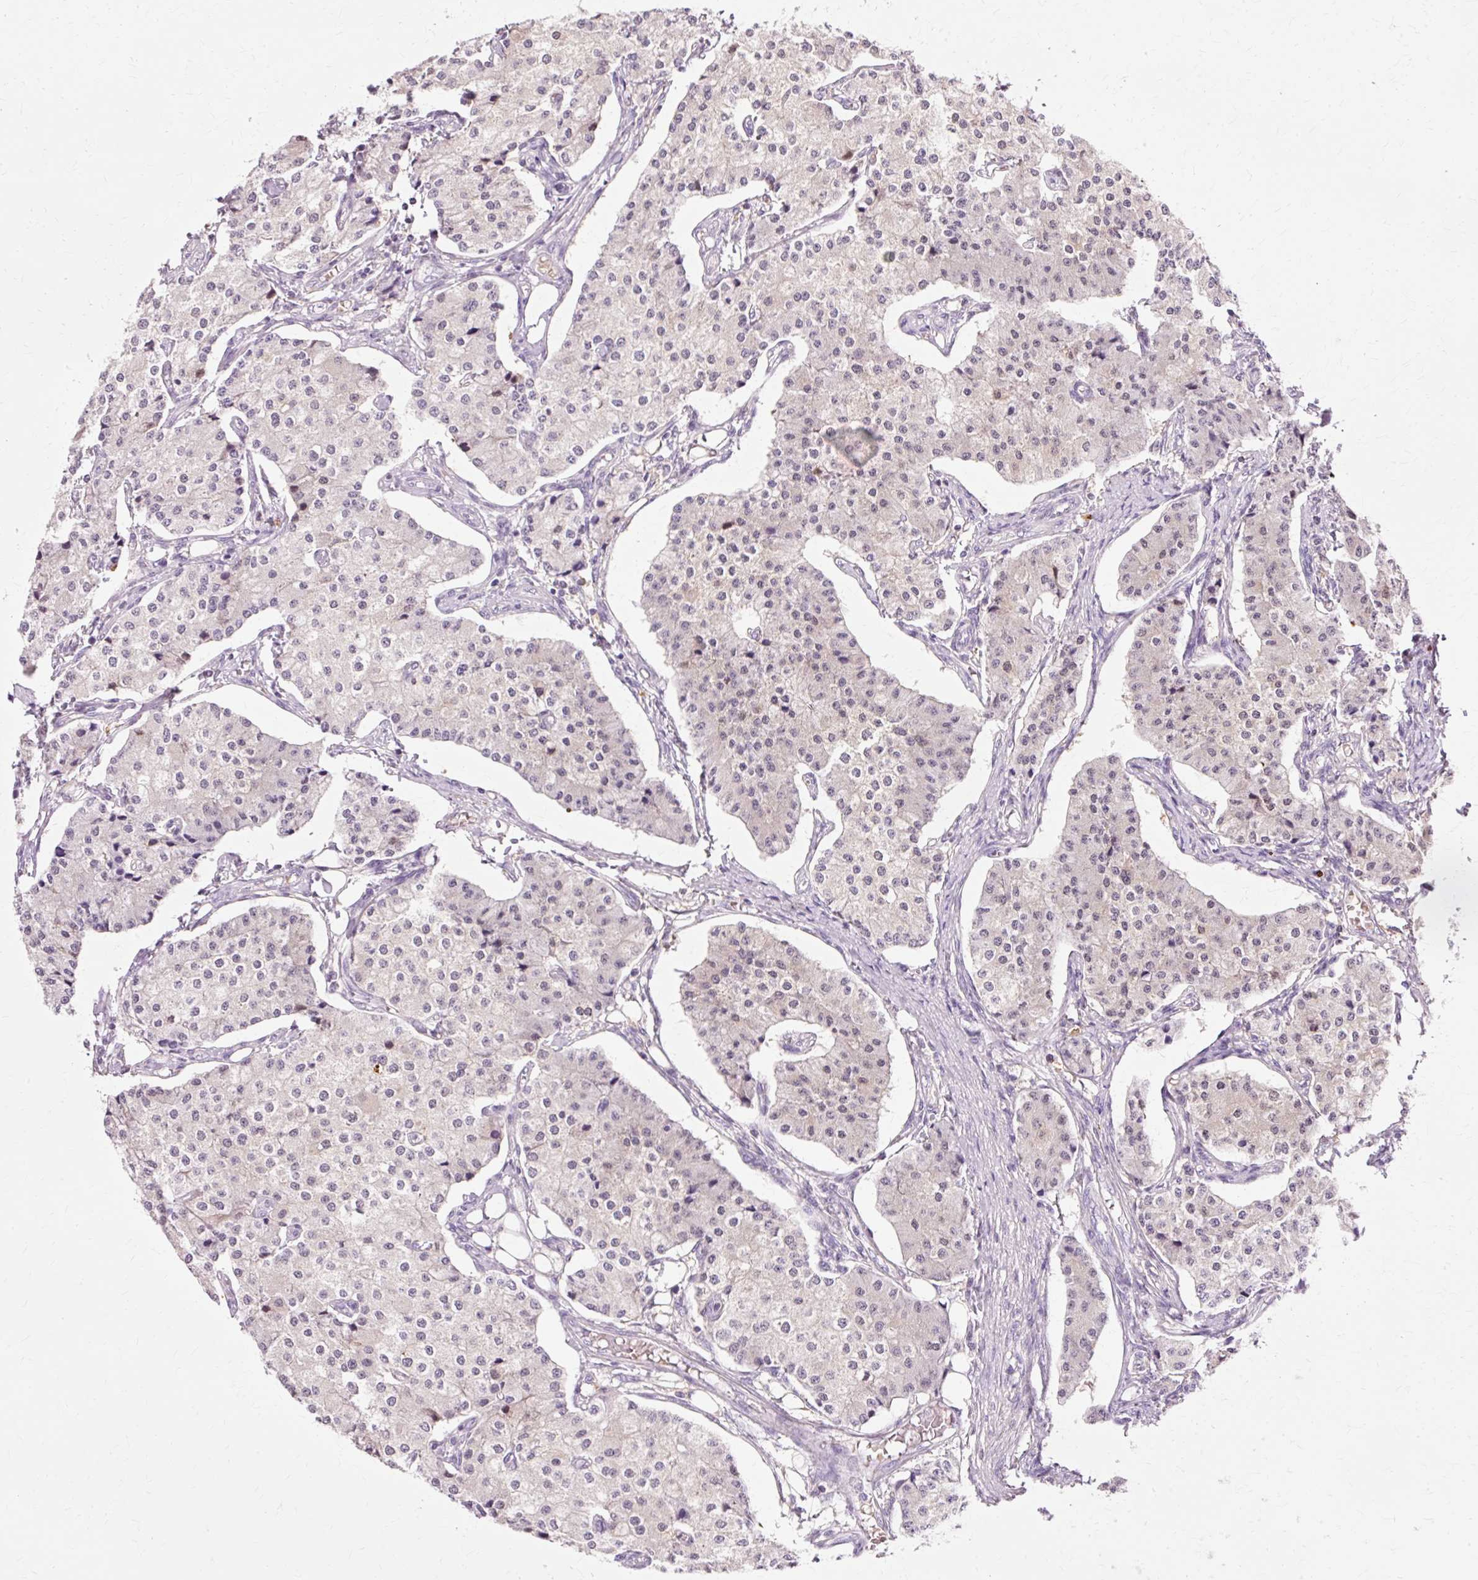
{"staining": {"intensity": "weak", "quantity": "<25%", "location": "nuclear"}, "tissue": "carcinoid", "cell_type": "Tumor cells", "image_type": "cancer", "snomed": [{"axis": "morphology", "description": "Carcinoid, malignant, NOS"}, {"axis": "topography", "description": "Colon"}], "caption": "An image of human carcinoid (malignant) is negative for staining in tumor cells.", "gene": "VN1R2", "patient": {"sex": "female", "age": 52}}